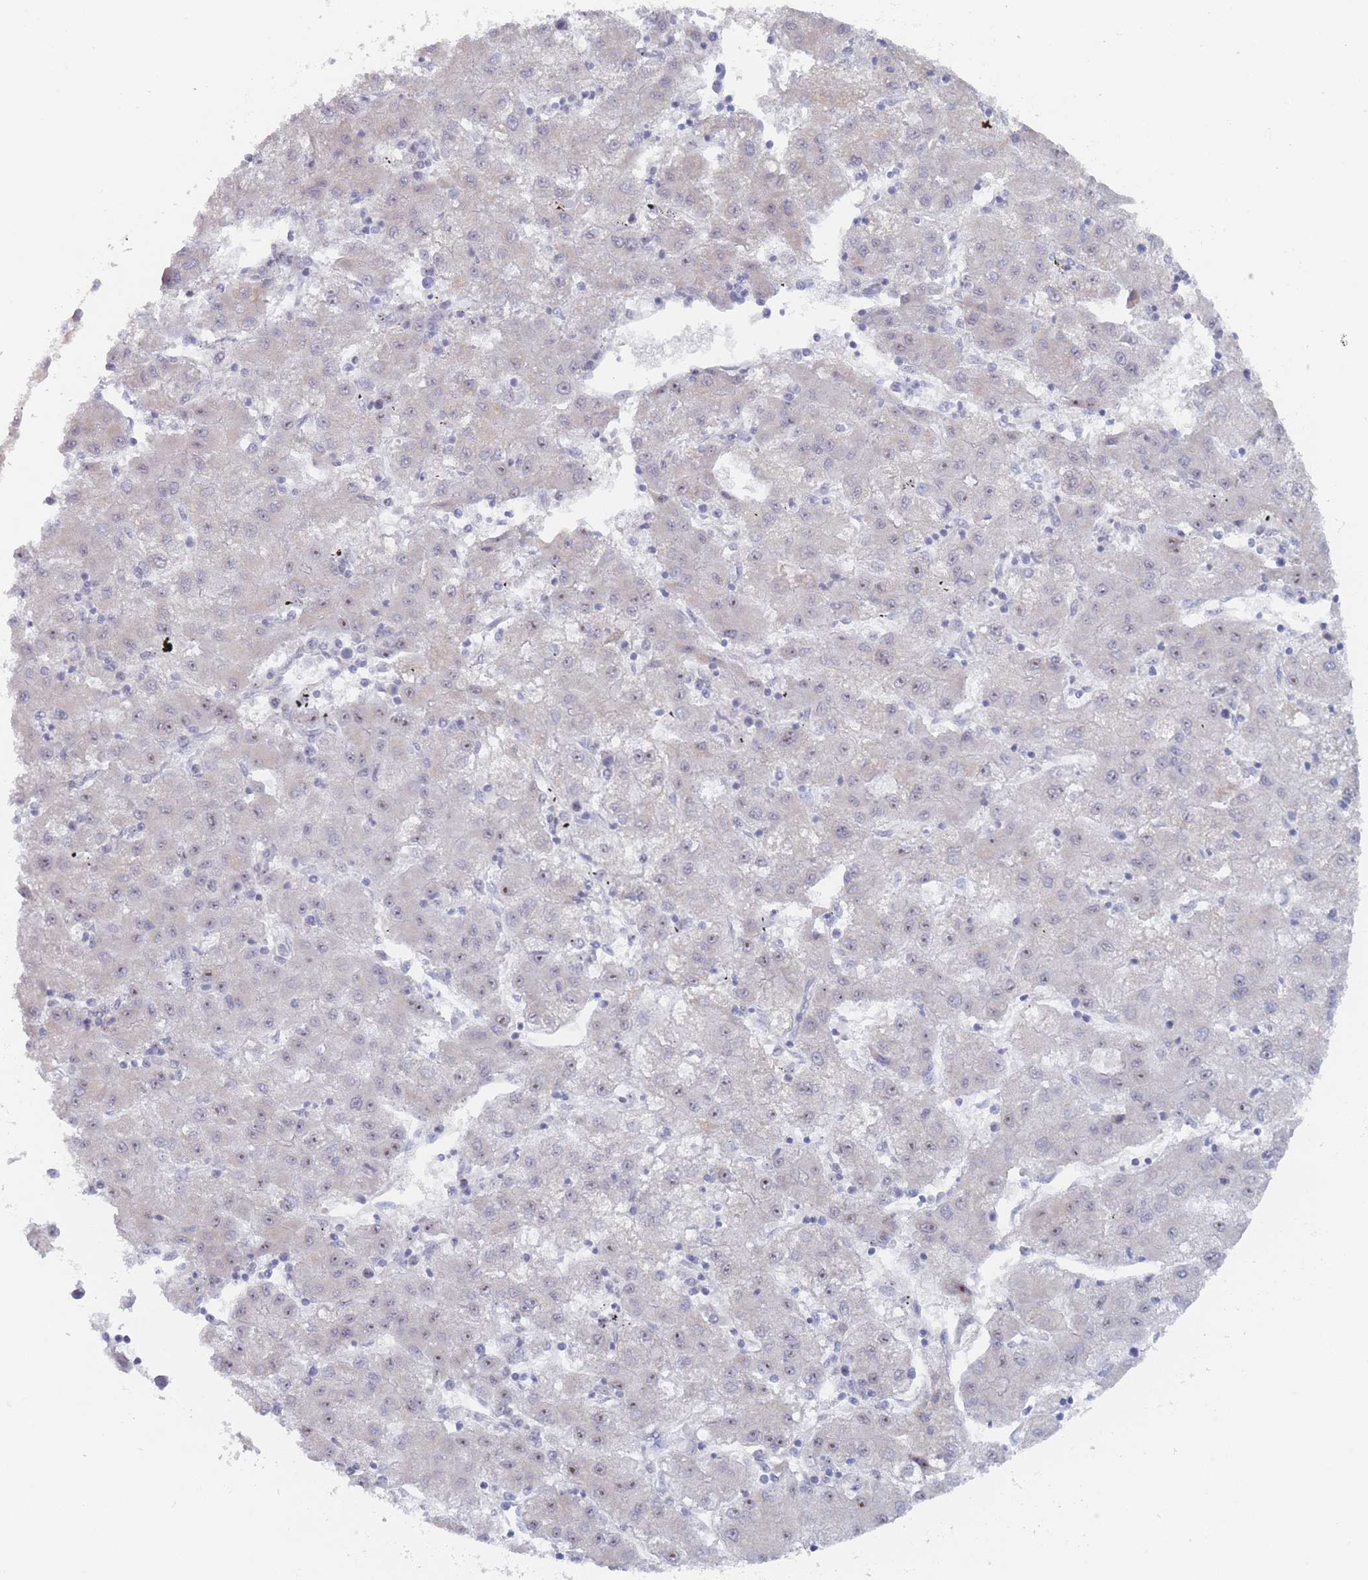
{"staining": {"intensity": "weak", "quantity": "<25%", "location": "cytoplasmic/membranous,nuclear"}, "tissue": "liver cancer", "cell_type": "Tumor cells", "image_type": "cancer", "snomed": [{"axis": "morphology", "description": "Carcinoma, Hepatocellular, NOS"}, {"axis": "topography", "description": "Liver"}], "caption": "The photomicrograph demonstrates no significant staining in tumor cells of liver cancer (hepatocellular carcinoma).", "gene": "RNF8", "patient": {"sex": "male", "age": 72}}